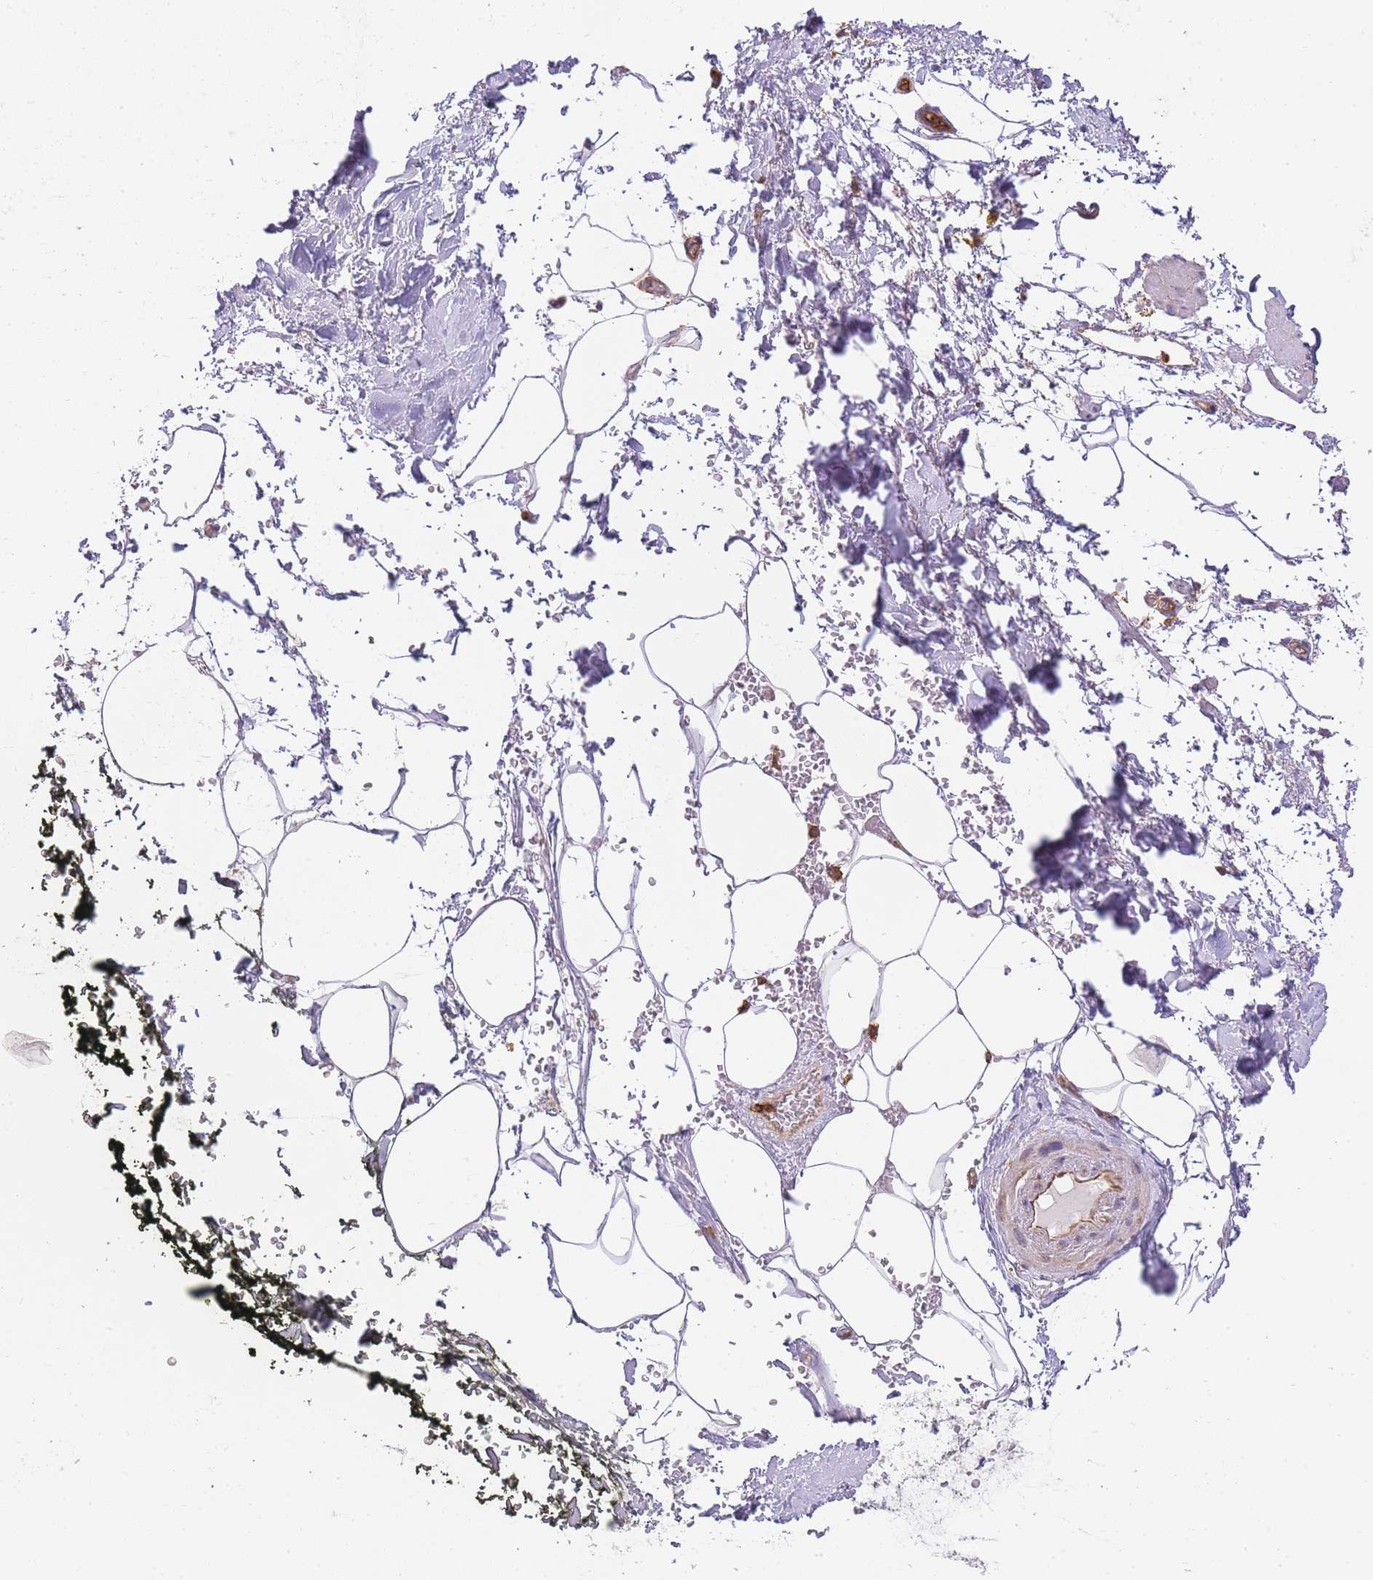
{"staining": {"intensity": "weak", "quantity": "<25%", "location": "cytoplasmic/membranous"}, "tissue": "adipose tissue", "cell_type": "Adipocytes", "image_type": "normal", "snomed": [{"axis": "morphology", "description": "Normal tissue, NOS"}, {"axis": "morphology", "description": "Adenocarcinoma, Low grade"}, {"axis": "topography", "description": "Prostate"}, {"axis": "topography", "description": "Peripheral nerve tissue"}], "caption": "Adipocytes are negative for protein expression in benign human adipose tissue. Nuclei are stained in blue.", "gene": "MSN", "patient": {"sex": "male", "age": 63}}